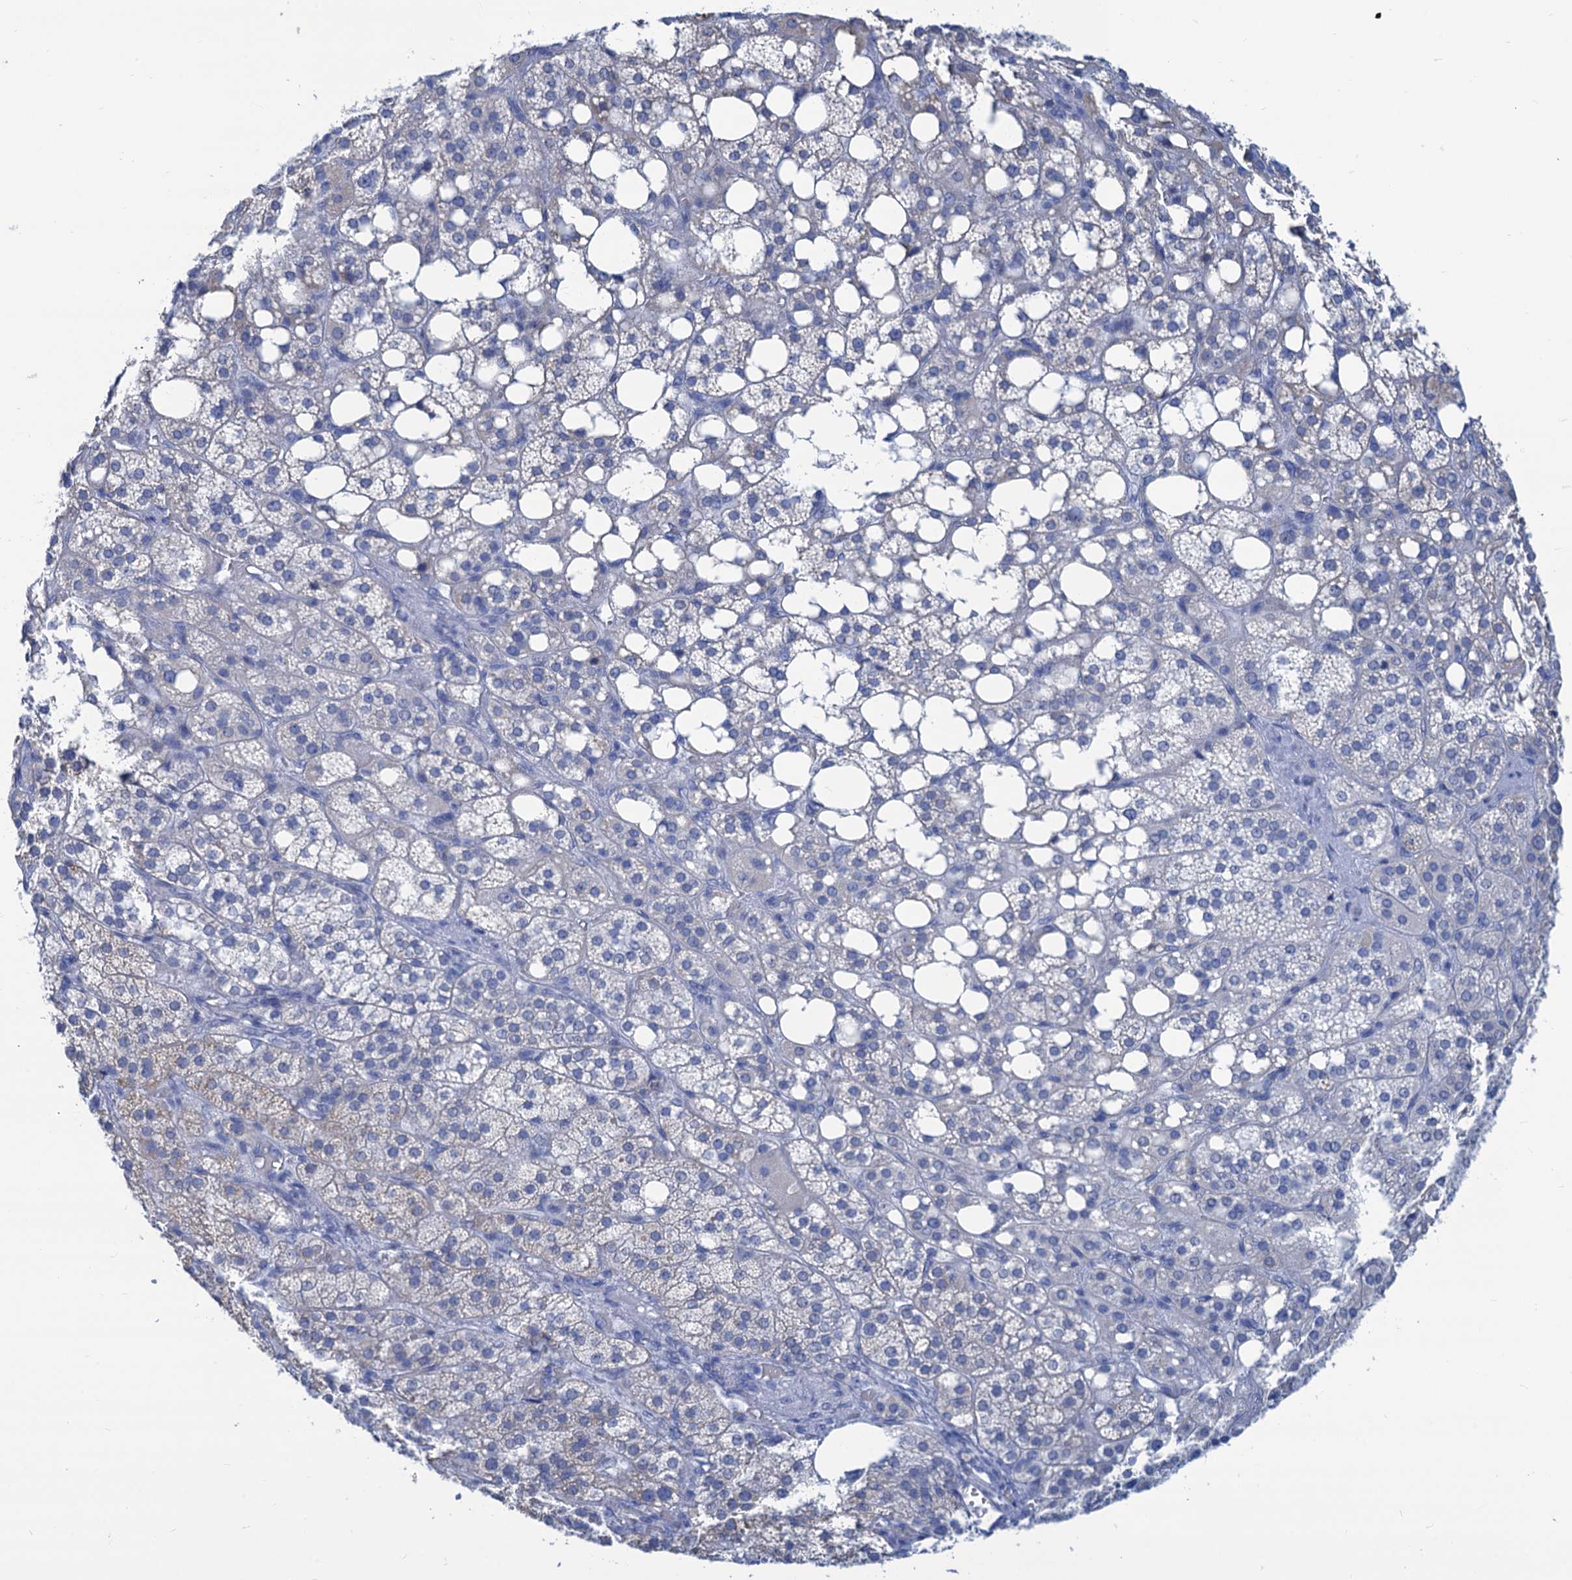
{"staining": {"intensity": "weak", "quantity": "<25%", "location": "cytoplasmic/membranous"}, "tissue": "adrenal gland", "cell_type": "Glandular cells", "image_type": "normal", "snomed": [{"axis": "morphology", "description": "Normal tissue, NOS"}, {"axis": "topography", "description": "Adrenal gland"}], "caption": "Glandular cells are negative for protein expression in benign human adrenal gland. (DAB (3,3'-diaminobenzidine) IHC with hematoxylin counter stain).", "gene": "CABYR", "patient": {"sex": "female", "age": 59}}